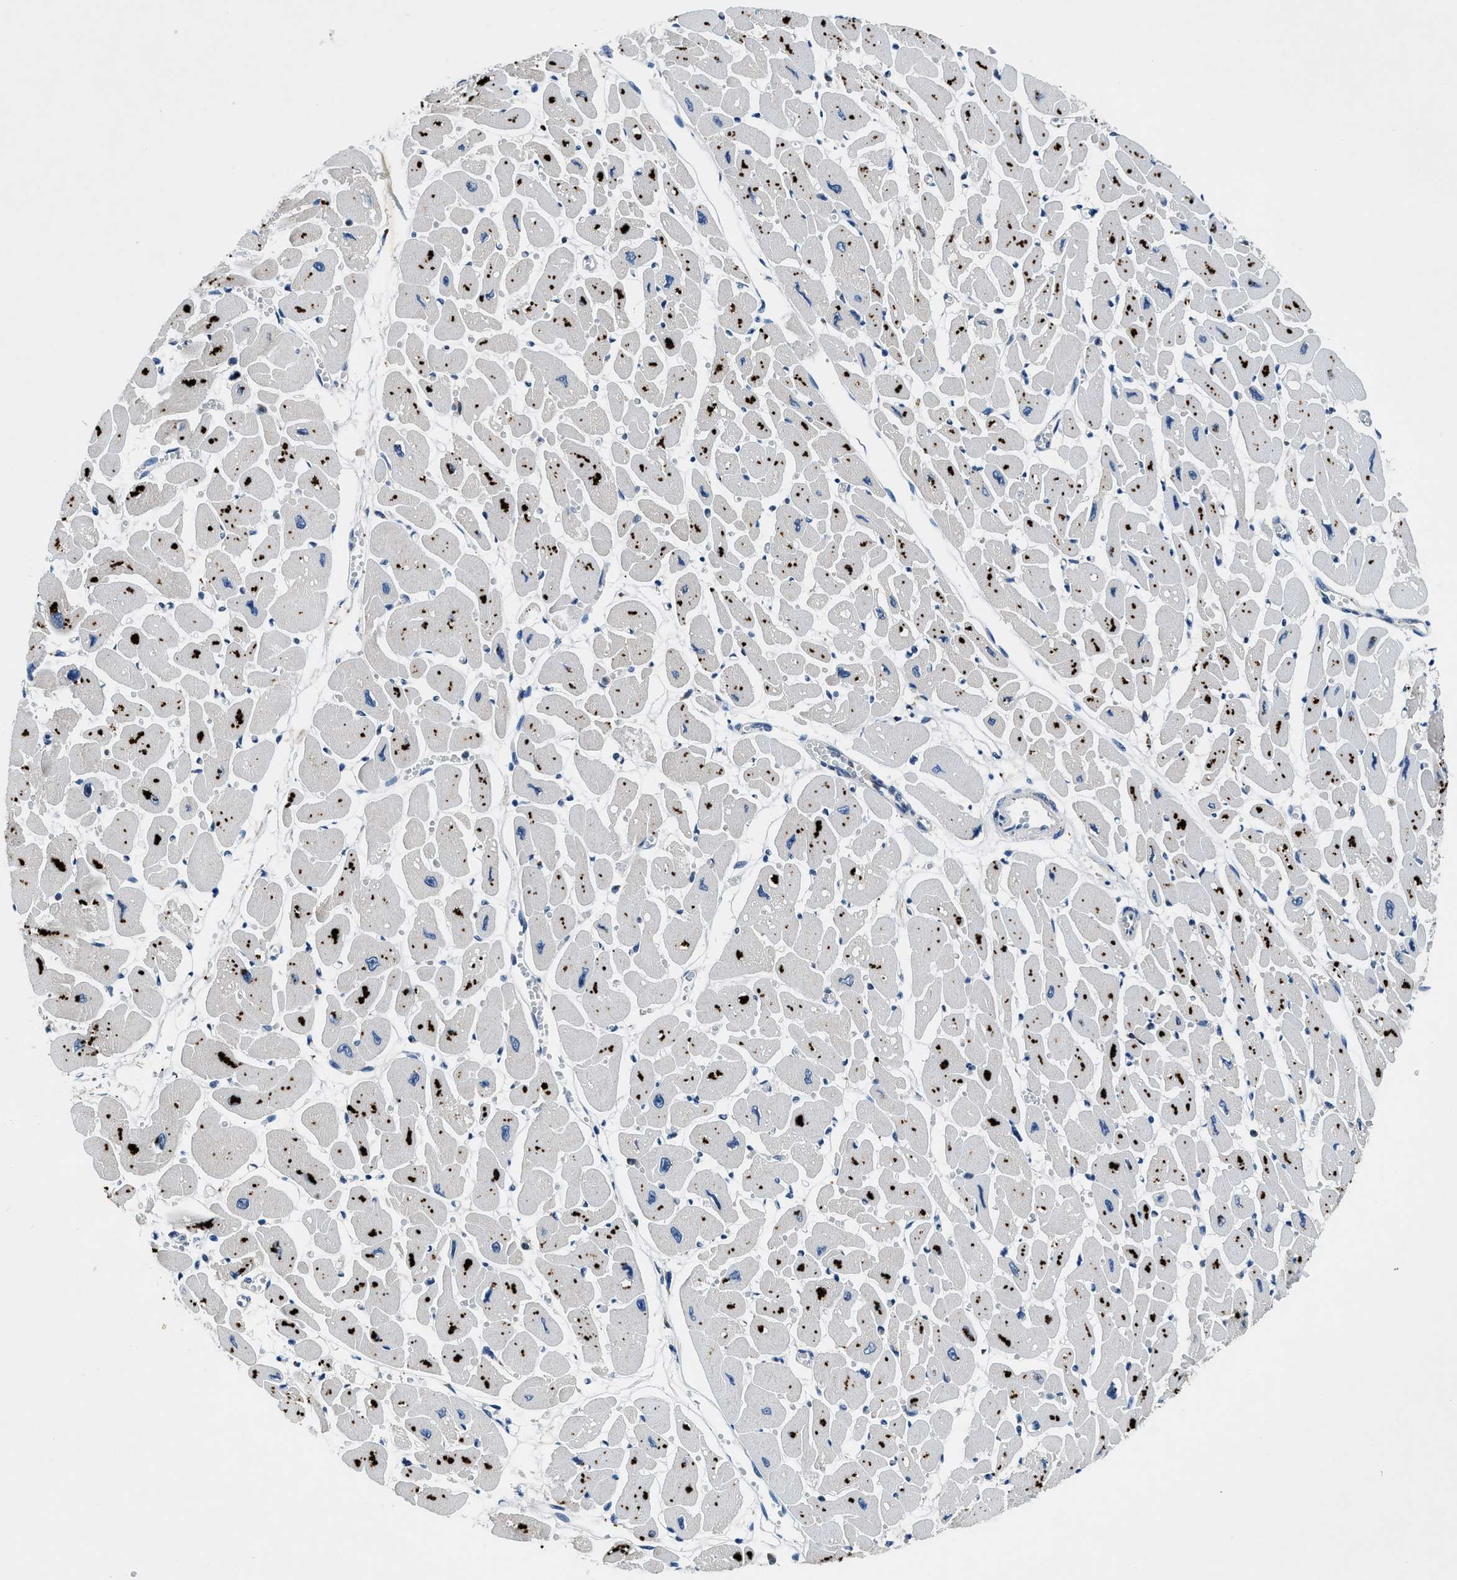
{"staining": {"intensity": "moderate", "quantity": "25%-75%", "location": "cytoplasmic/membranous"}, "tissue": "heart muscle", "cell_type": "Cardiomyocytes", "image_type": "normal", "snomed": [{"axis": "morphology", "description": "Normal tissue, NOS"}, {"axis": "topography", "description": "Heart"}], "caption": "IHC photomicrograph of benign human heart muscle stained for a protein (brown), which exhibits medium levels of moderate cytoplasmic/membranous staining in about 25%-75% of cardiomyocytes.", "gene": "PAFAH2", "patient": {"sex": "female", "age": 54}}